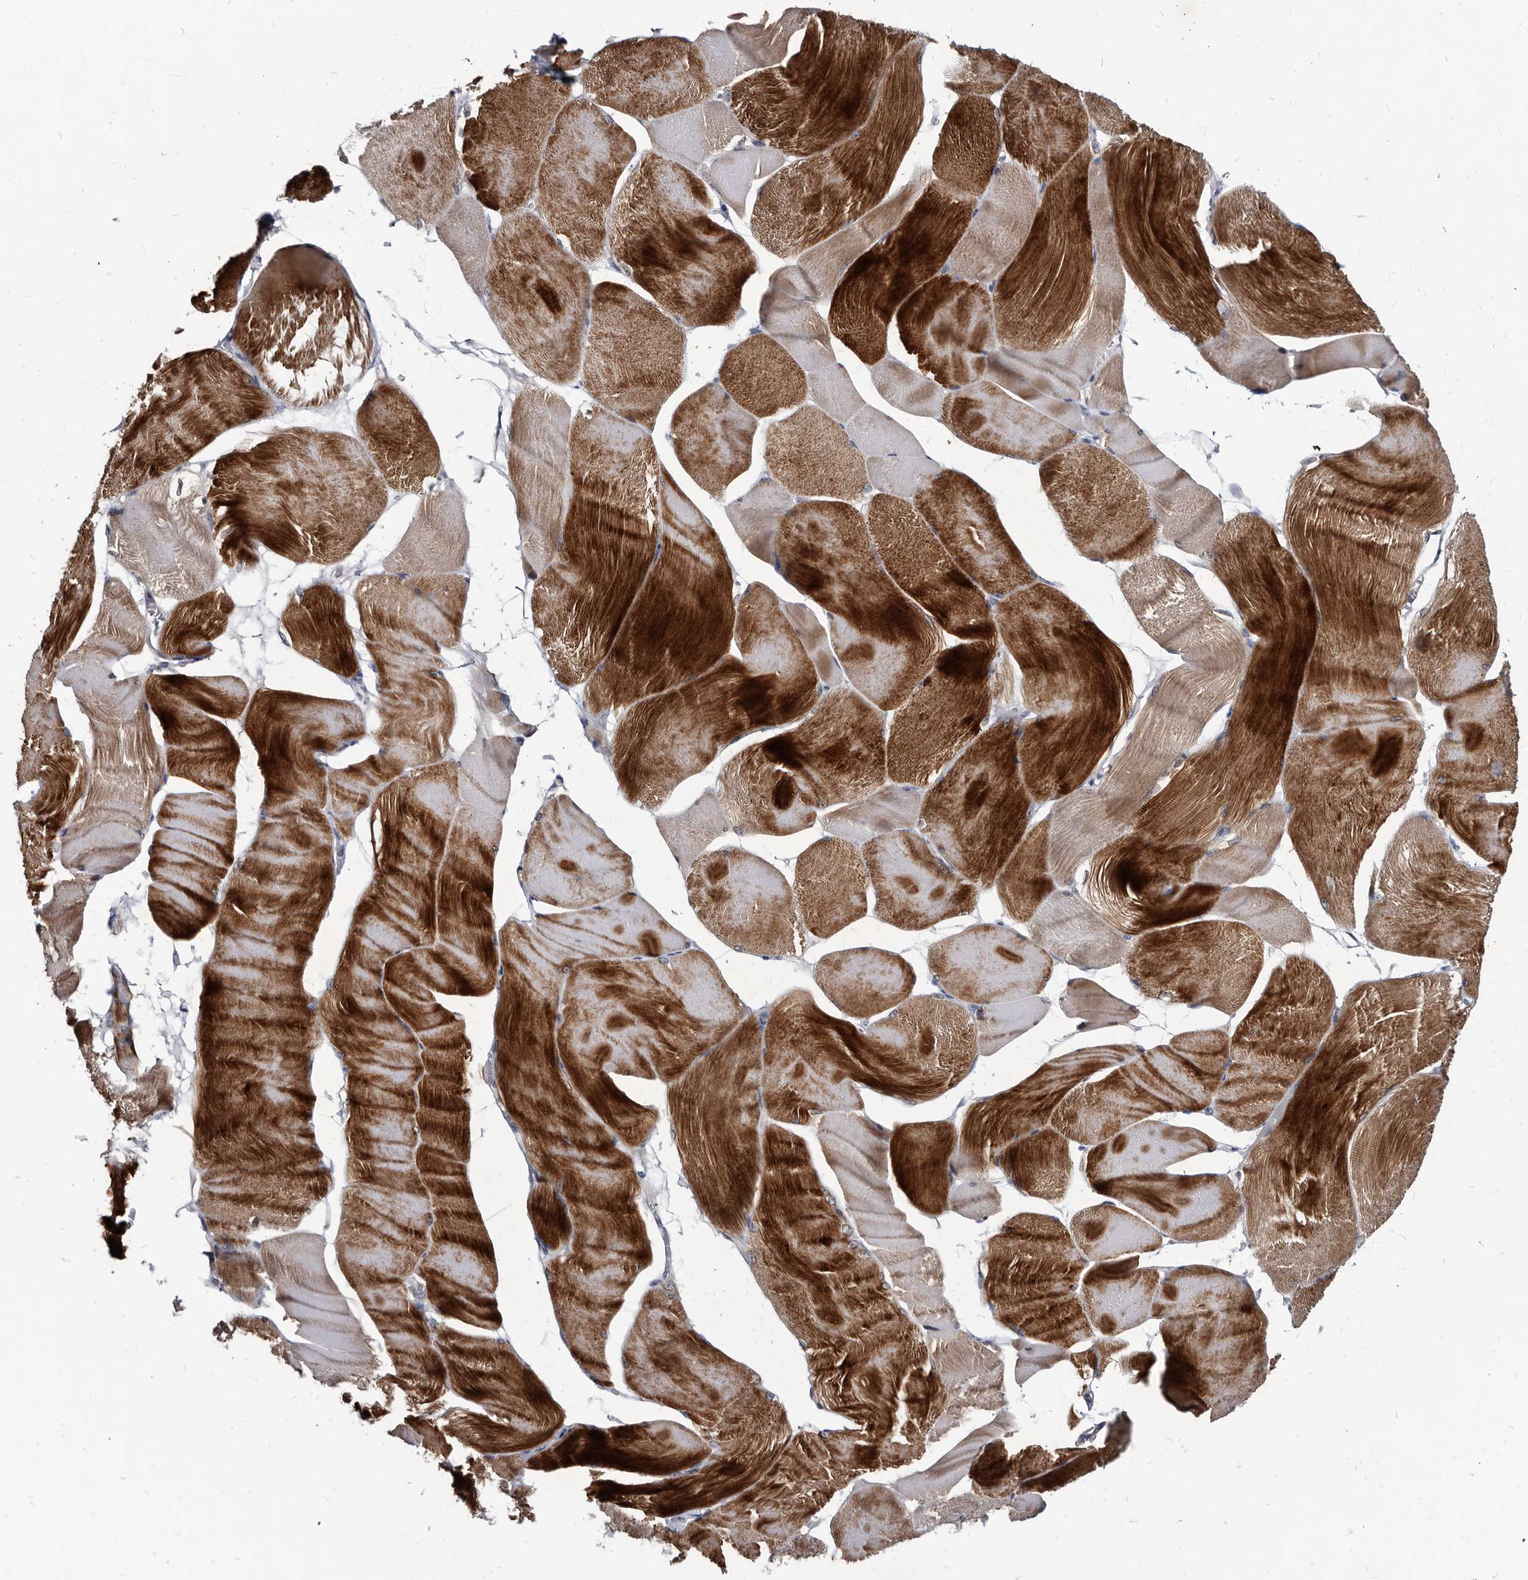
{"staining": {"intensity": "strong", "quantity": "25%-75%", "location": "cytoplasmic/membranous"}, "tissue": "skeletal muscle", "cell_type": "Myocytes", "image_type": "normal", "snomed": [{"axis": "morphology", "description": "Normal tissue, NOS"}, {"axis": "morphology", "description": "Basal cell carcinoma"}, {"axis": "topography", "description": "Skeletal muscle"}], "caption": "Brown immunohistochemical staining in benign human skeletal muscle demonstrates strong cytoplasmic/membranous expression in approximately 25%-75% of myocytes. The staining was performed using DAB (3,3'-diaminobenzidine) to visualize the protein expression in brown, while the nuclei were stained in blue with hematoxylin (Magnification: 20x).", "gene": "PRSS8", "patient": {"sex": "female", "age": 64}}